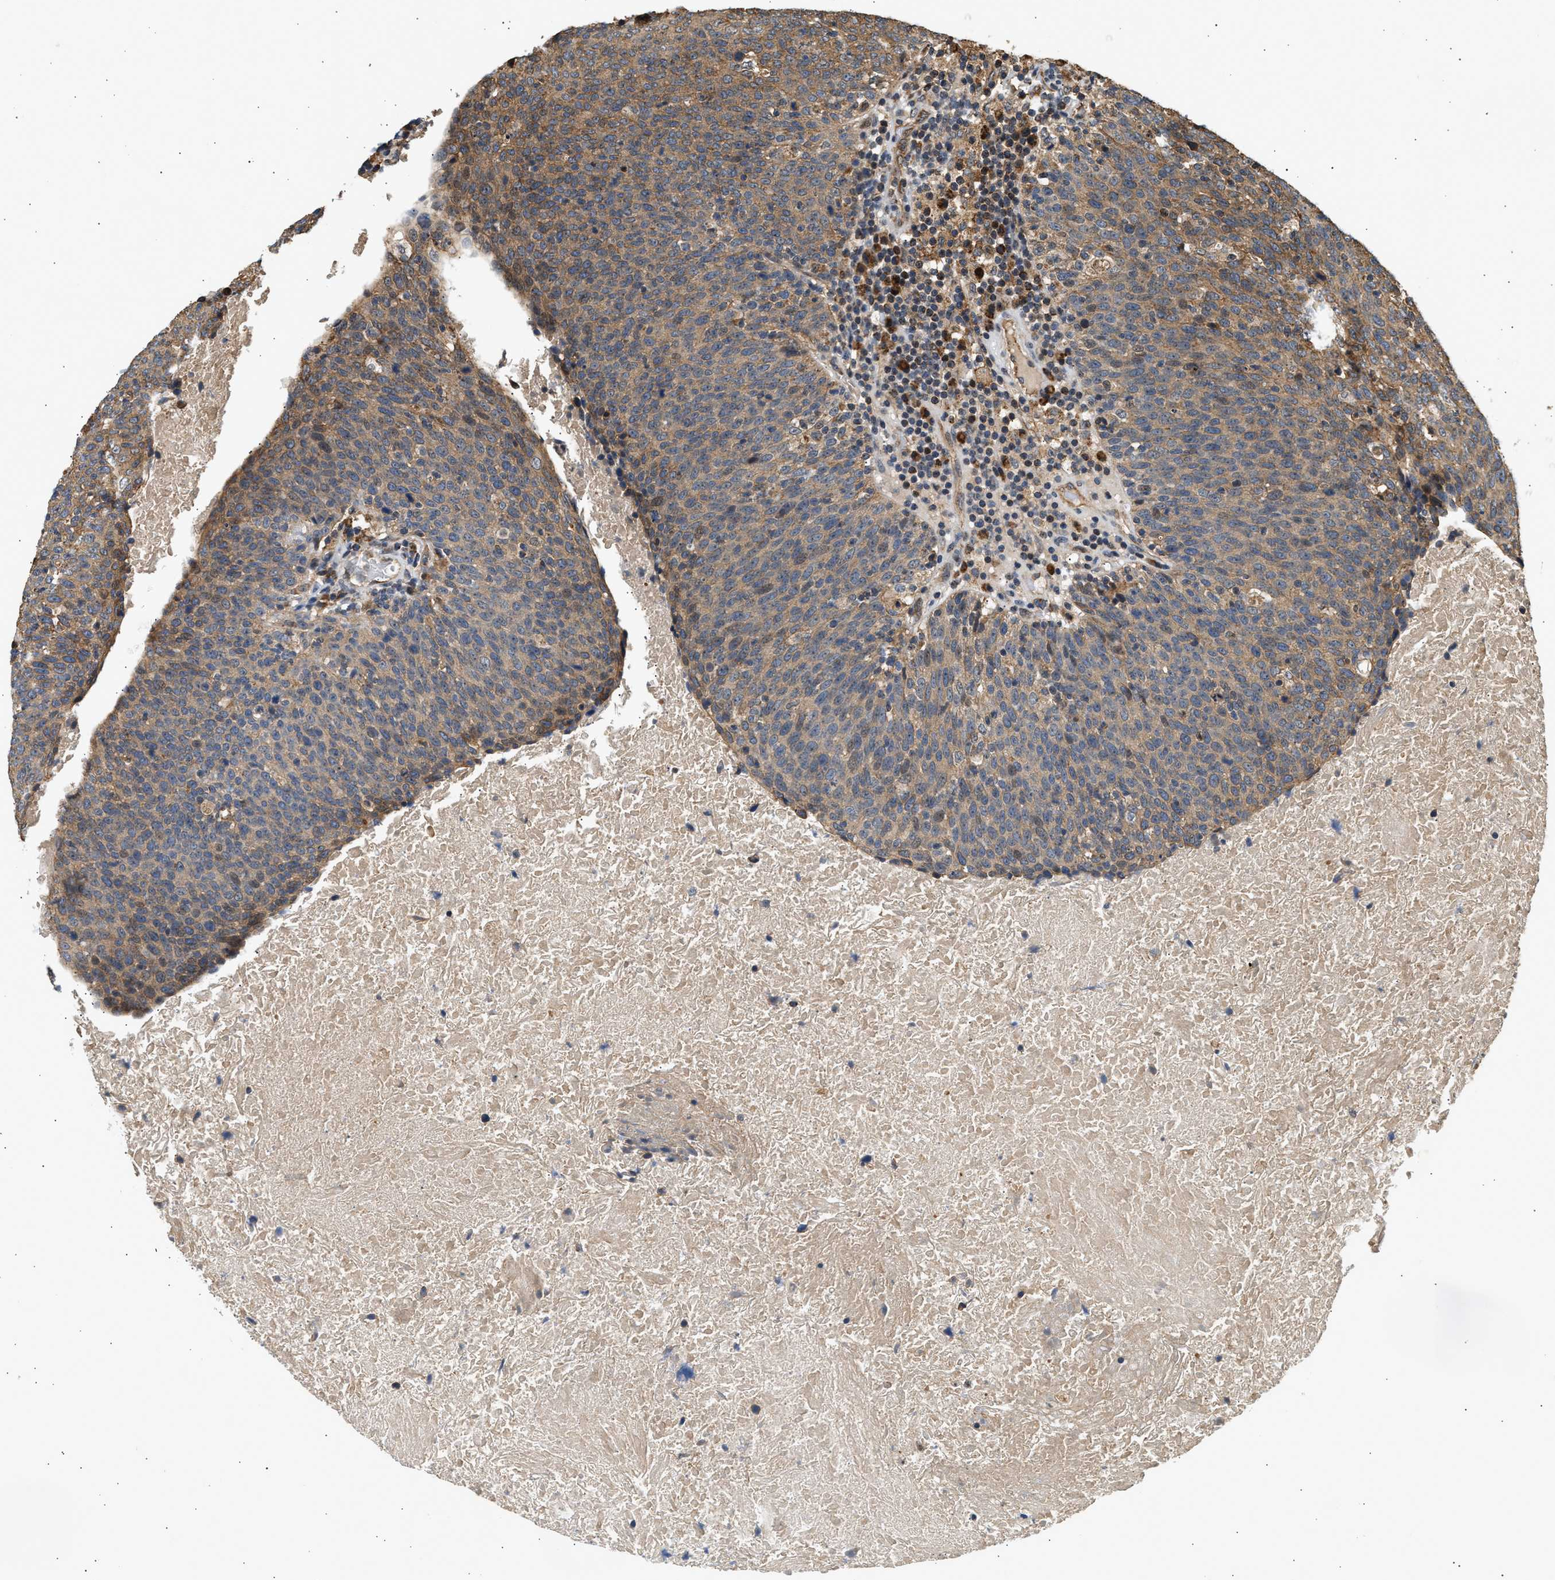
{"staining": {"intensity": "moderate", "quantity": ">75%", "location": "cytoplasmic/membranous"}, "tissue": "head and neck cancer", "cell_type": "Tumor cells", "image_type": "cancer", "snomed": [{"axis": "morphology", "description": "Squamous cell carcinoma, NOS"}, {"axis": "morphology", "description": "Squamous cell carcinoma, metastatic, NOS"}, {"axis": "topography", "description": "Lymph node"}, {"axis": "topography", "description": "Head-Neck"}], "caption": "Head and neck metastatic squamous cell carcinoma stained with DAB (3,3'-diaminobenzidine) immunohistochemistry demonstrates medium levels of moderate cytoplasmic/membranous staining in about >75% of tumor cells. (DAB = brown stain, brightfield microscopy at high magnification).", "gene": "DUSP14", "patient": {"sex": "male", "age": 62}}